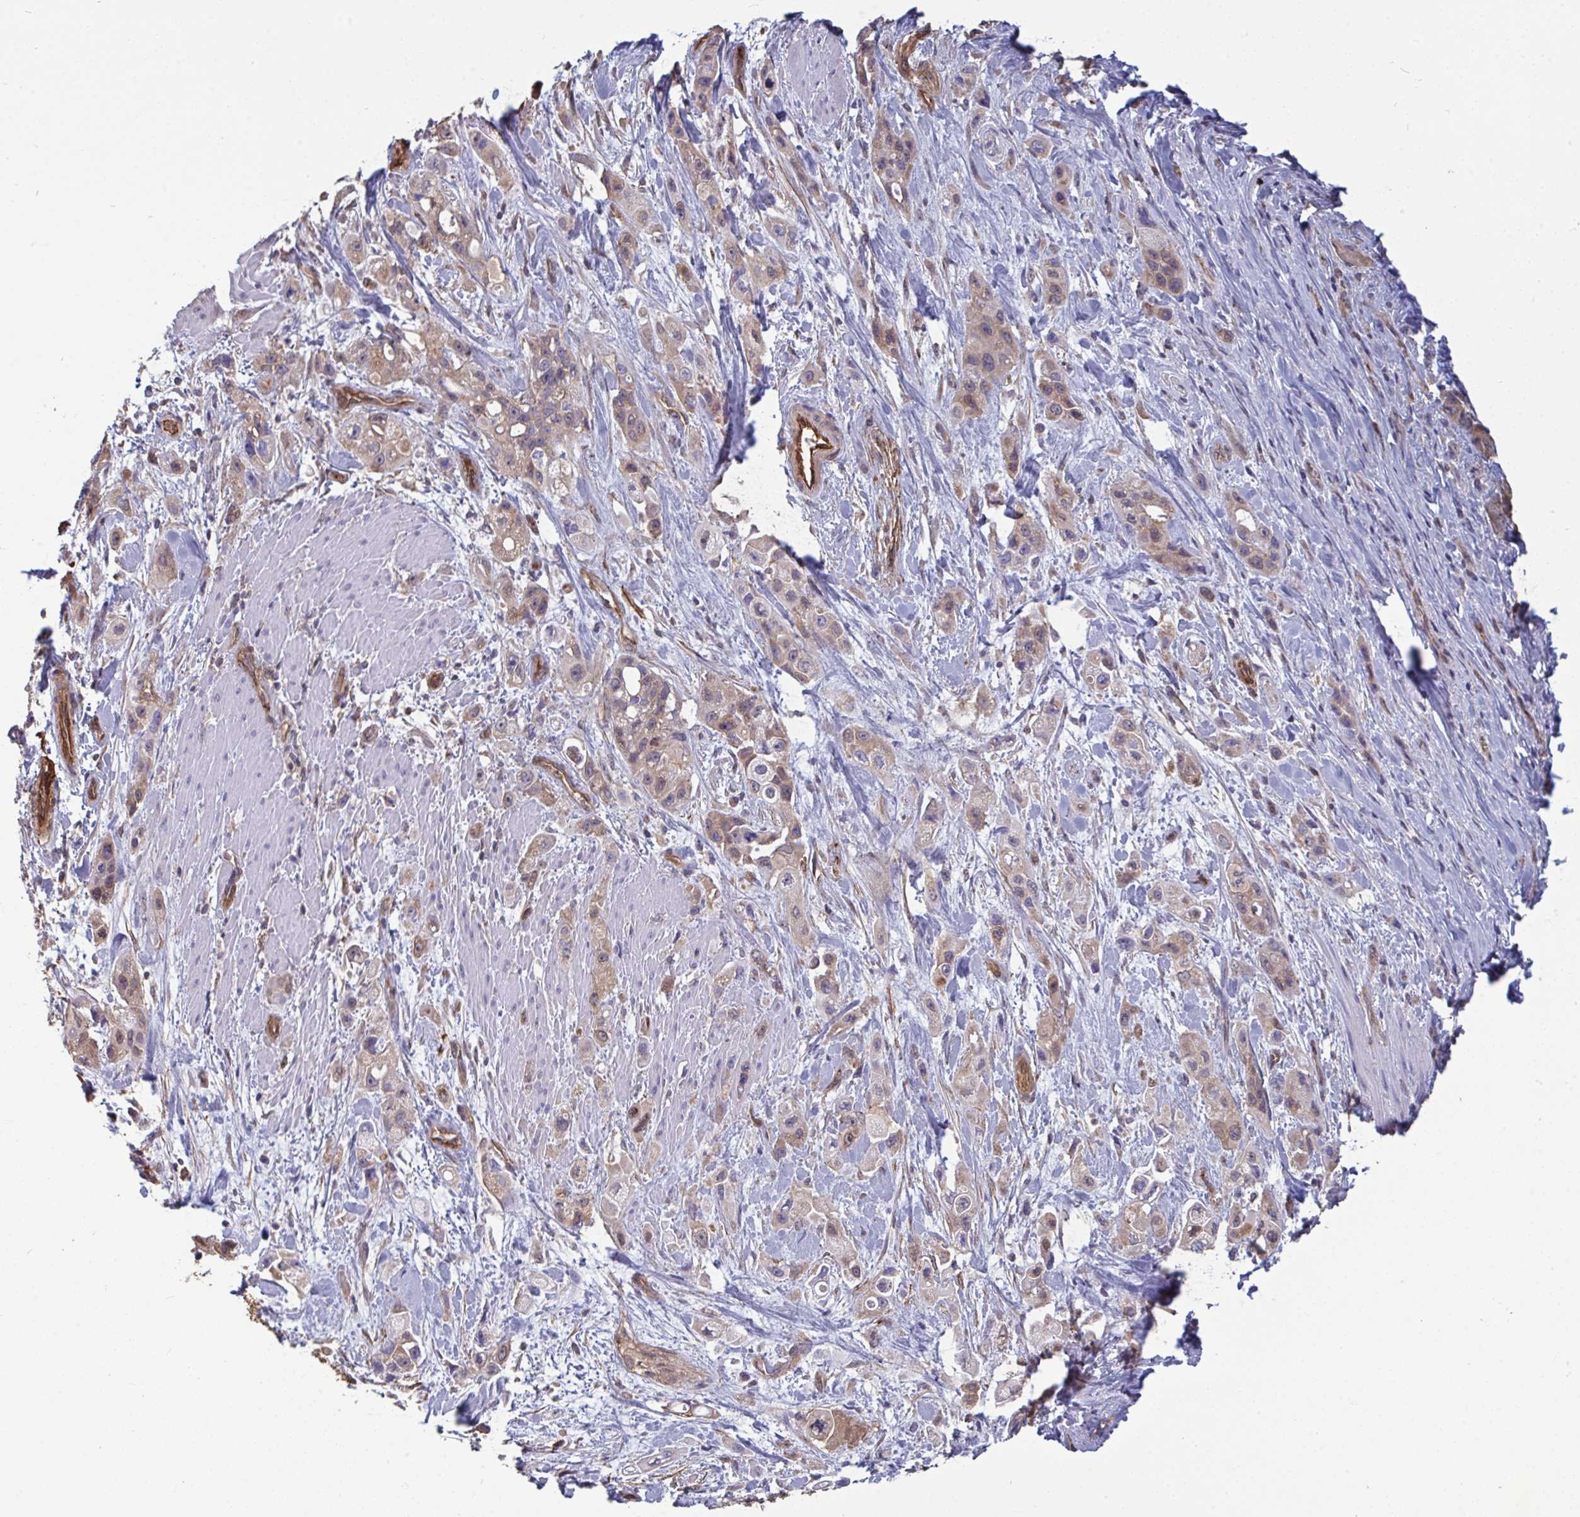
{"staining": {"intensity": "negative", "quantity": "none", "location": "none"}, "tissue": "pancreatic cancer", "cell_type": "Tumor cells", "image_type": "cancer", "snomed": [{"axis": "morphology", "description": "Adenocarcinoma, NOS"}, {"axis": "topography", "description": "Pancreas"}], "caption": "IHC histopathology image of neoplastic tissue: pancreatic cancer (adenocarcinoma) stained with DAB (3,3'-diaminobenzidine) demonstrates no significant protein positivity in tumor cells. (DAB immunohistochemistry with hematoxylin counter stain).", "gene": "ISCU", "patient": {"sex": "female", "age": 66}}